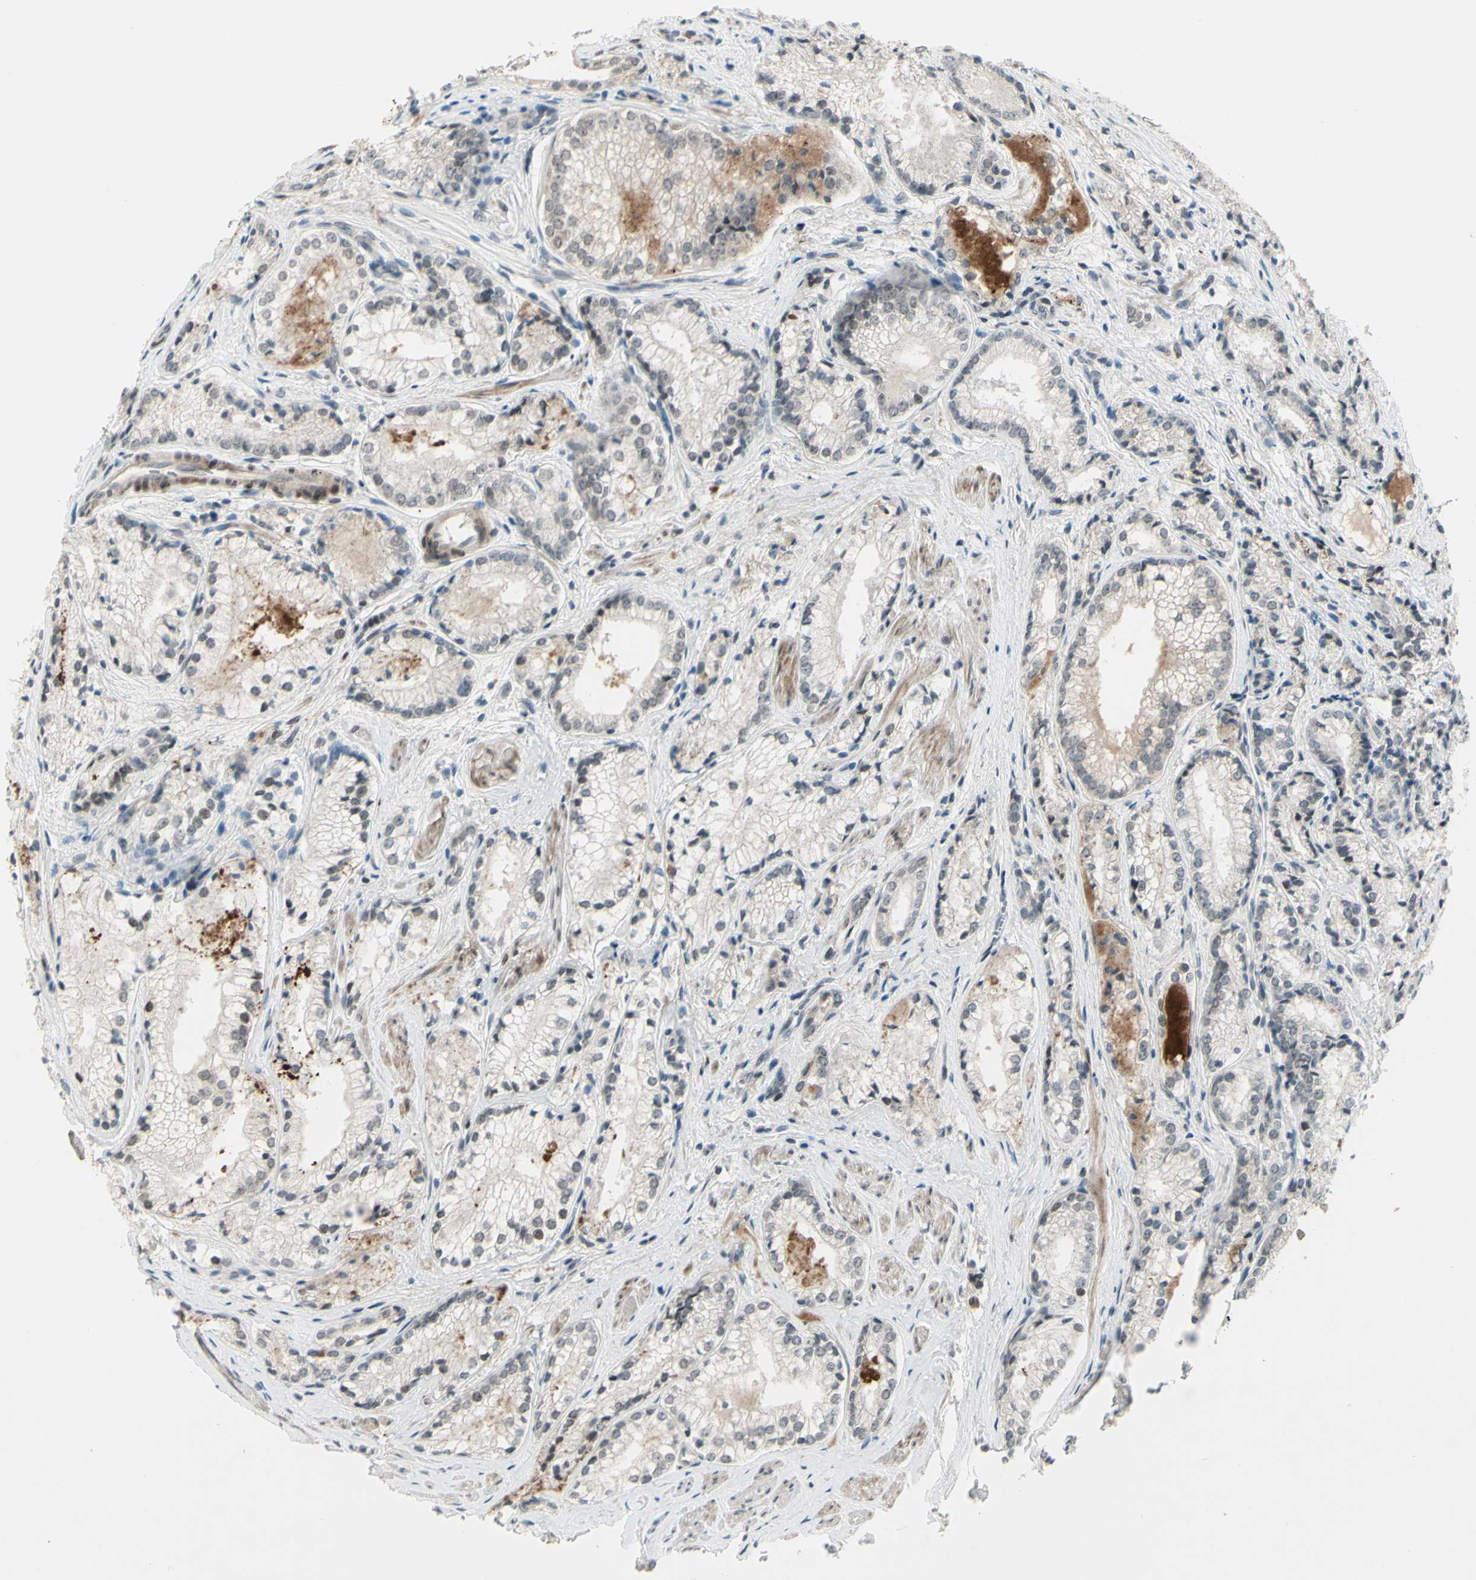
{"staining": {"intensity": "weak", "quantity": "<25%", "location": "cytoplasmic/membranous"}, "tissue": "prostate cancer", "cell_type": "Tumor cells", "image_type": "cancer", "snomed": [{"axis": "morphology", "description": "Adenocarcinoma, Low grade"}, {"axis": "topography", "description": "Prostate"}], "caption": "This photomicrograph is of prostate adenocarcinoma (low-grade) stained with IHC to label a protein in brown with the nuclei are counter-stained blue. There is no staining in tumor cells. (Brightfield microscopy of DAB immunohistochemistry at high magnification).", "gene": "FGFR2", "patient": {"sex": "male", "age": 60}}